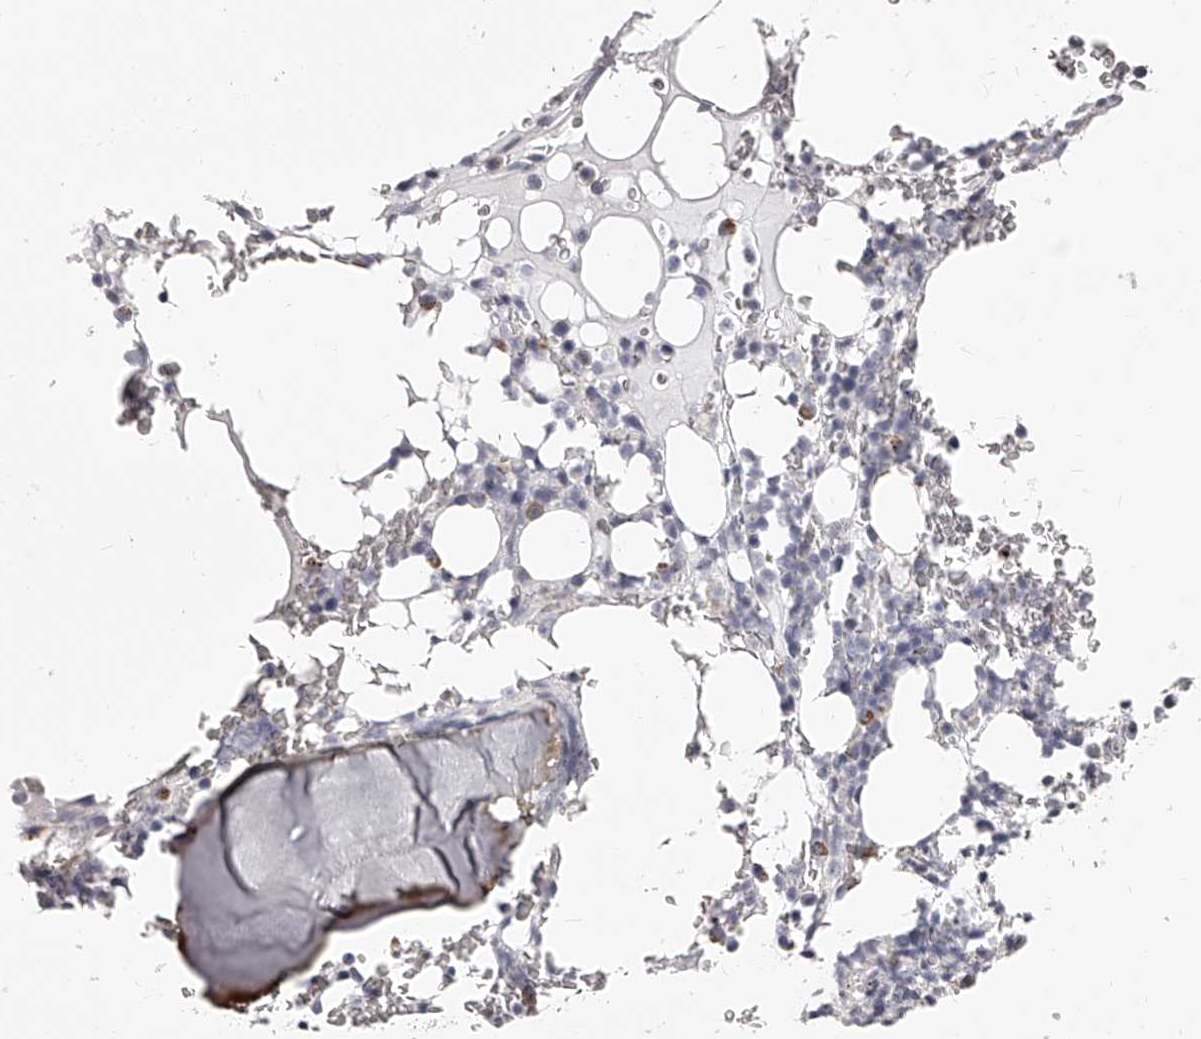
{"staining": {"intensity": "weak", "quantity": "<25%", "location": "cytoplasmic/membranous"}, "tissue": "bone marrow", "cell_type": "Hematopoietic cells", "image_type": "normal", "snomed": [{"axis": "morphology", "description": "Normal tissue, NOS"}, {"axis": "topography", "description": "Bone marrow"}], "caption": "Benign bone marrow was stained to show a protein in brown. There is no significant expression in hematopoietic cells. (Immunohistochemistry, brightfield microscopy, high magnification).", "gene": "DMRT1", "patient": {"sex": "male", "age": 58}}